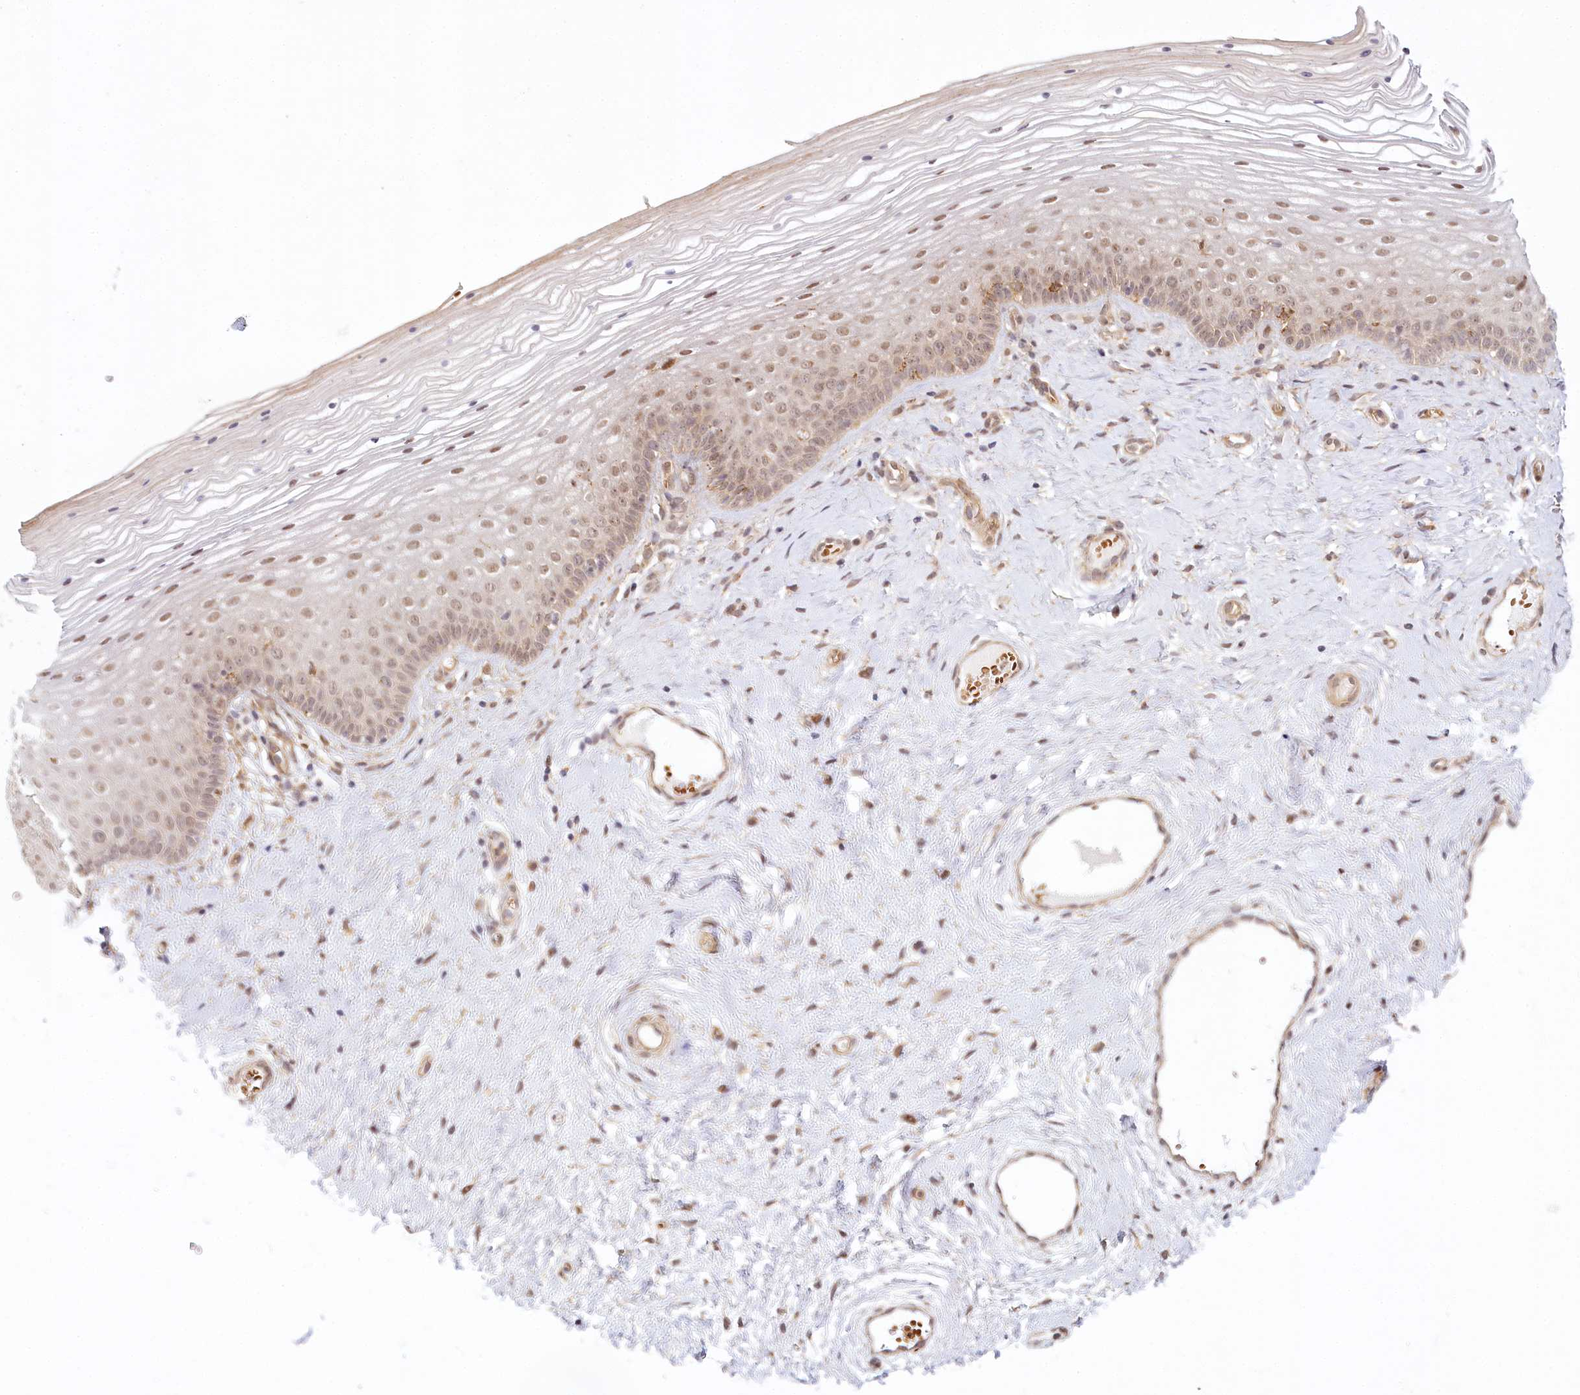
{"staining": {"intensity": "moderate", "quantity": "25%-75%", "location": "nuclear"}, "tissue": "vagina", "cell_type": "Squamous epithelial cells", "image_type": "normal", "snomed": [{"axis": "morphology", "description": "Normal tissue, NOS"}, {"axis": "topography", "description": "Vagina"}], "caption": "There is medium levels of moderate nuclear expression in squamous epithelial cells of unremarkable vagina, as demonstrated by immunohistochemical staining (brown color).", "gene": "TUBGCP2", "patient": {"sex": "female", "age": 46}}